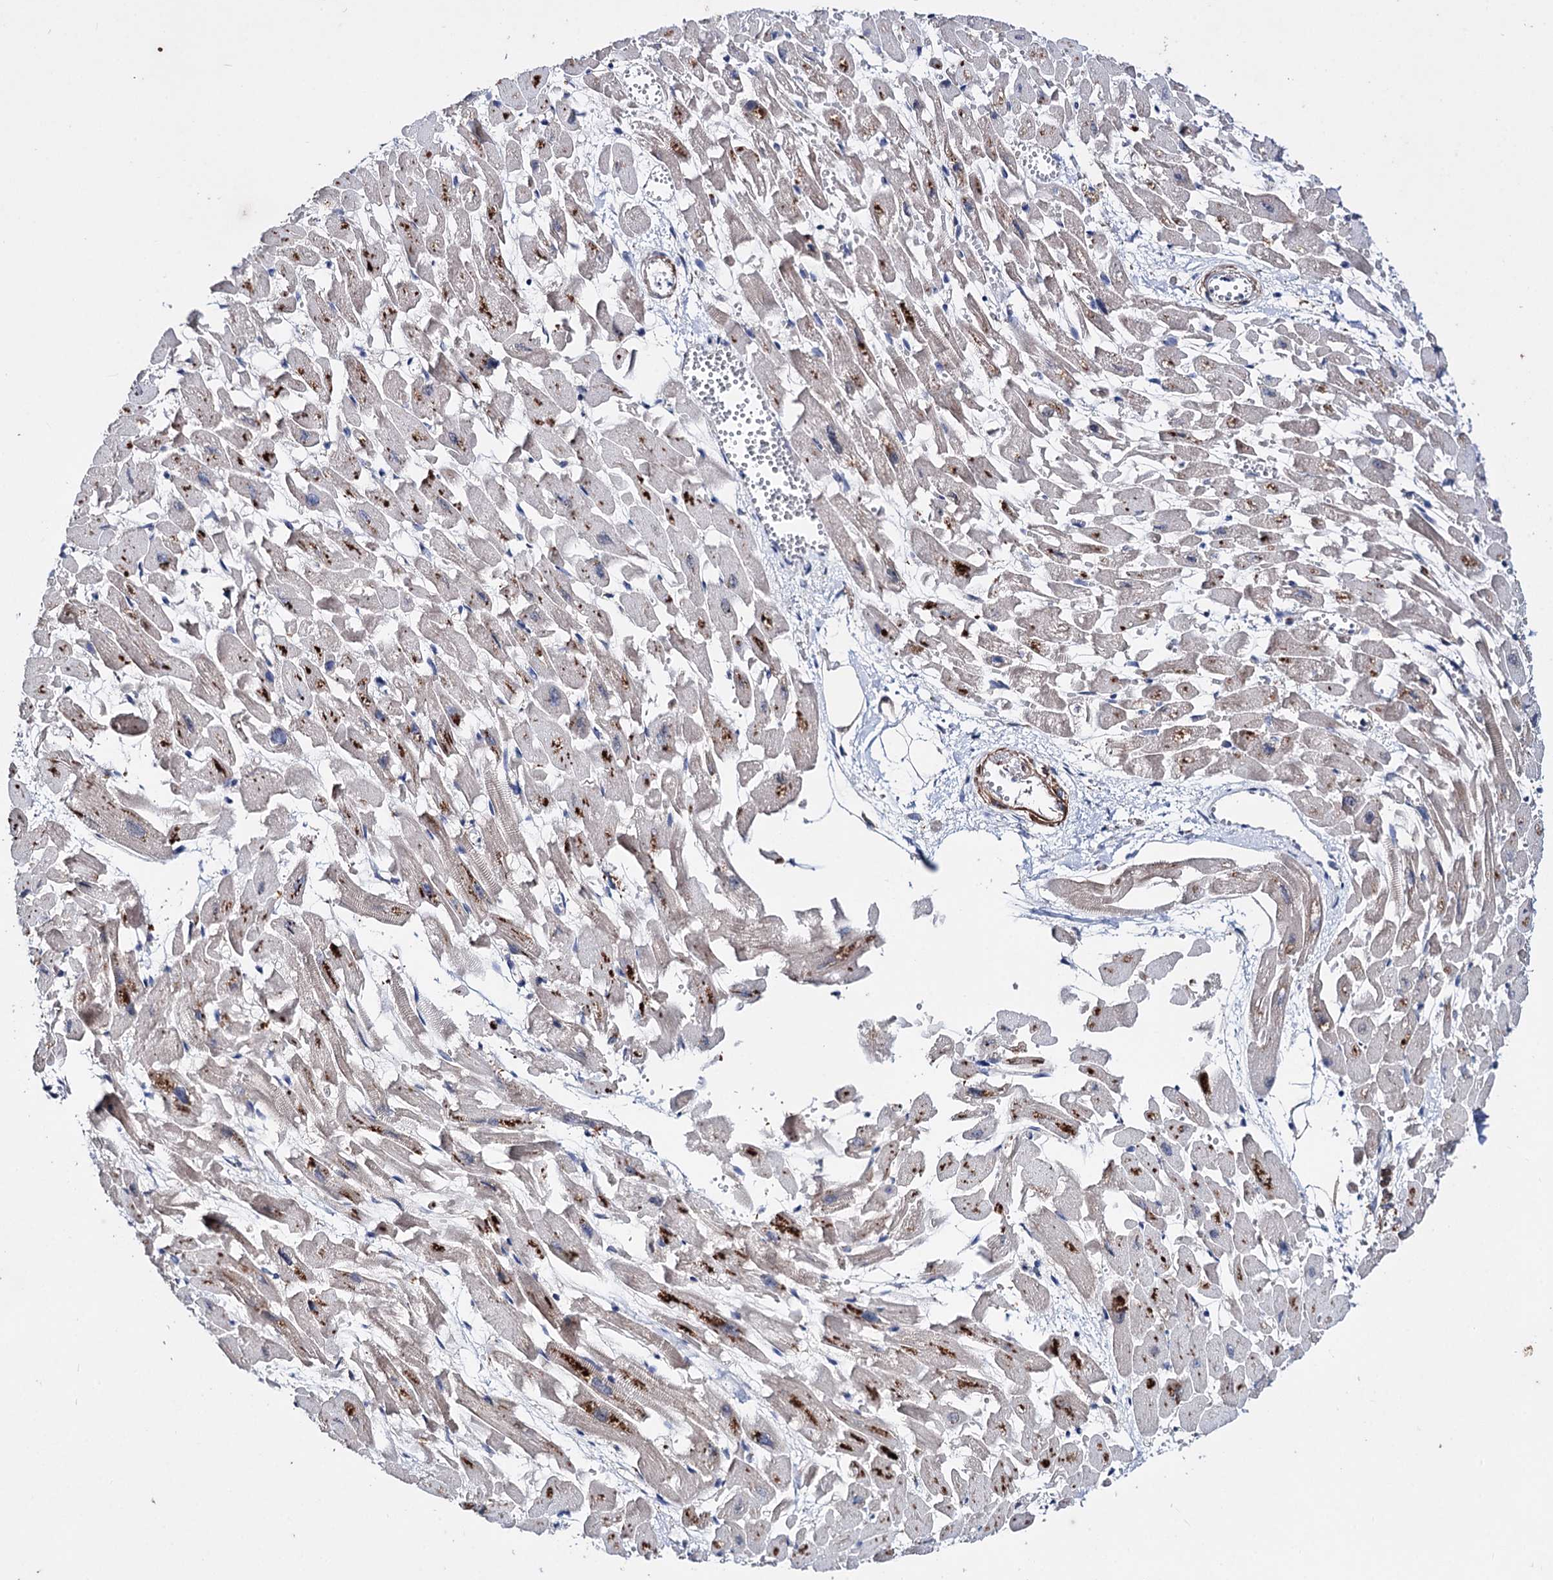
{"staining": {"intensity": "weak", "quantity": "25%-75%", "location": "cytoplasmic/membranous"}, "tissue": "heart muscle", "cell_type": "Cardiomyocytes", "image_type": "normal", "snomed": [{"axis": "morphology", "description": "Normal tissue, NOS"}, {"axis": "topography", "description": "Heart"}], "caption": "A high-resolution image shows immunohistochemistry (IHC) staining of unremarkable heart muscle, which demonstrates weak cytoplasmic/membranous staining in approximately 25%-75% of cardiomyocytes.", "gene": "CLPB", "patient": {"sex": "female", "age": 64}}